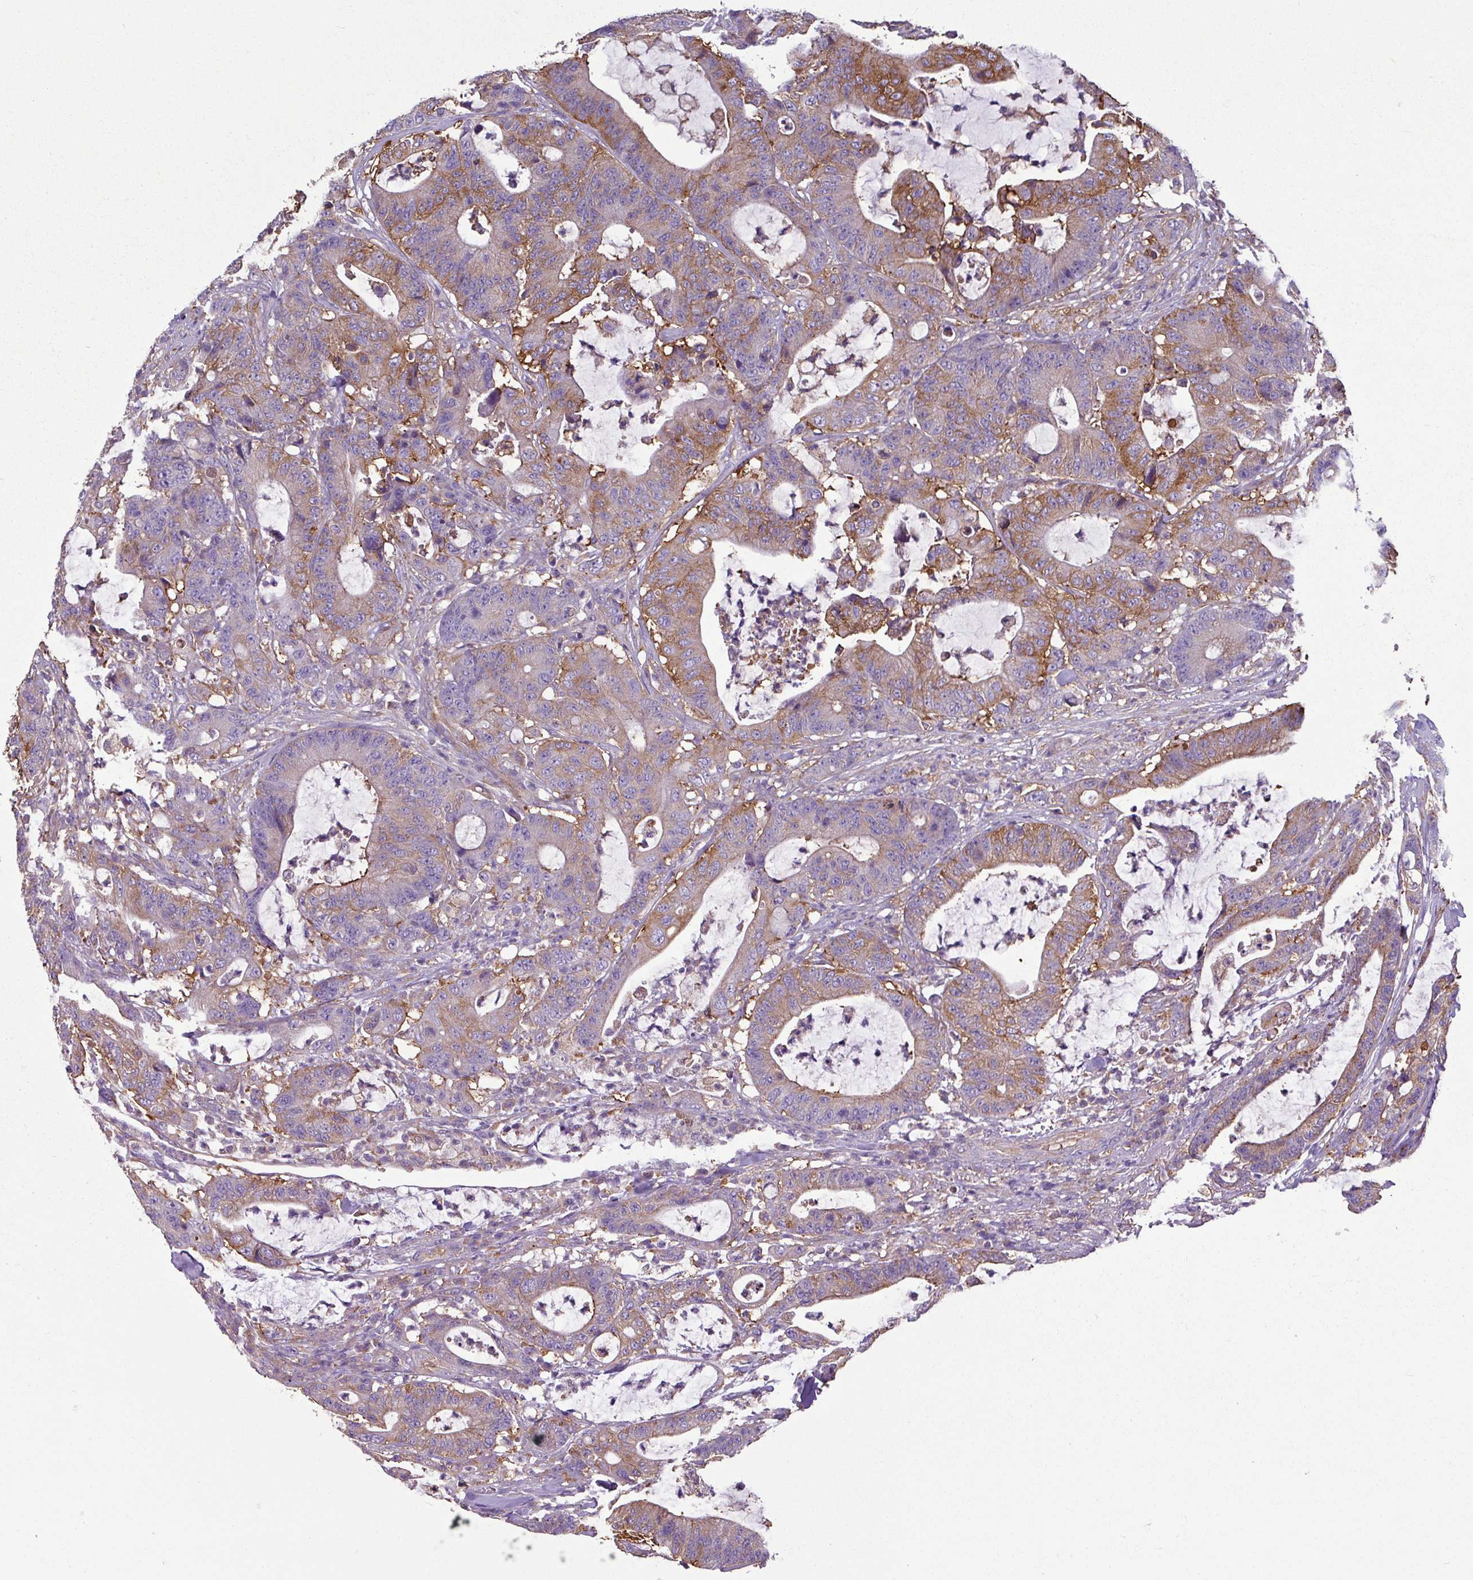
{"staining": {"intensity": "moderate", "quantity": "25%-75%", "location": "cytoplasmic/membranous"}, "tissue": "colorectal cancer", "cell_type": "Tumor cells", "image_type": "cancer", "snomed": [{"axis": "morphology", "description": "Adenocarcinoma, NOS"}, {"axis": "topography", "description": "Colon"}], "caption": "Colorectal adenocarcinoma stained with a brown dye shows moderate cytoplasmic/membranous positive staining in approximately 25%-75% of tumor cells.", "gene": "XNDC1N", "patient": {"sex": "female", "age": 84}}